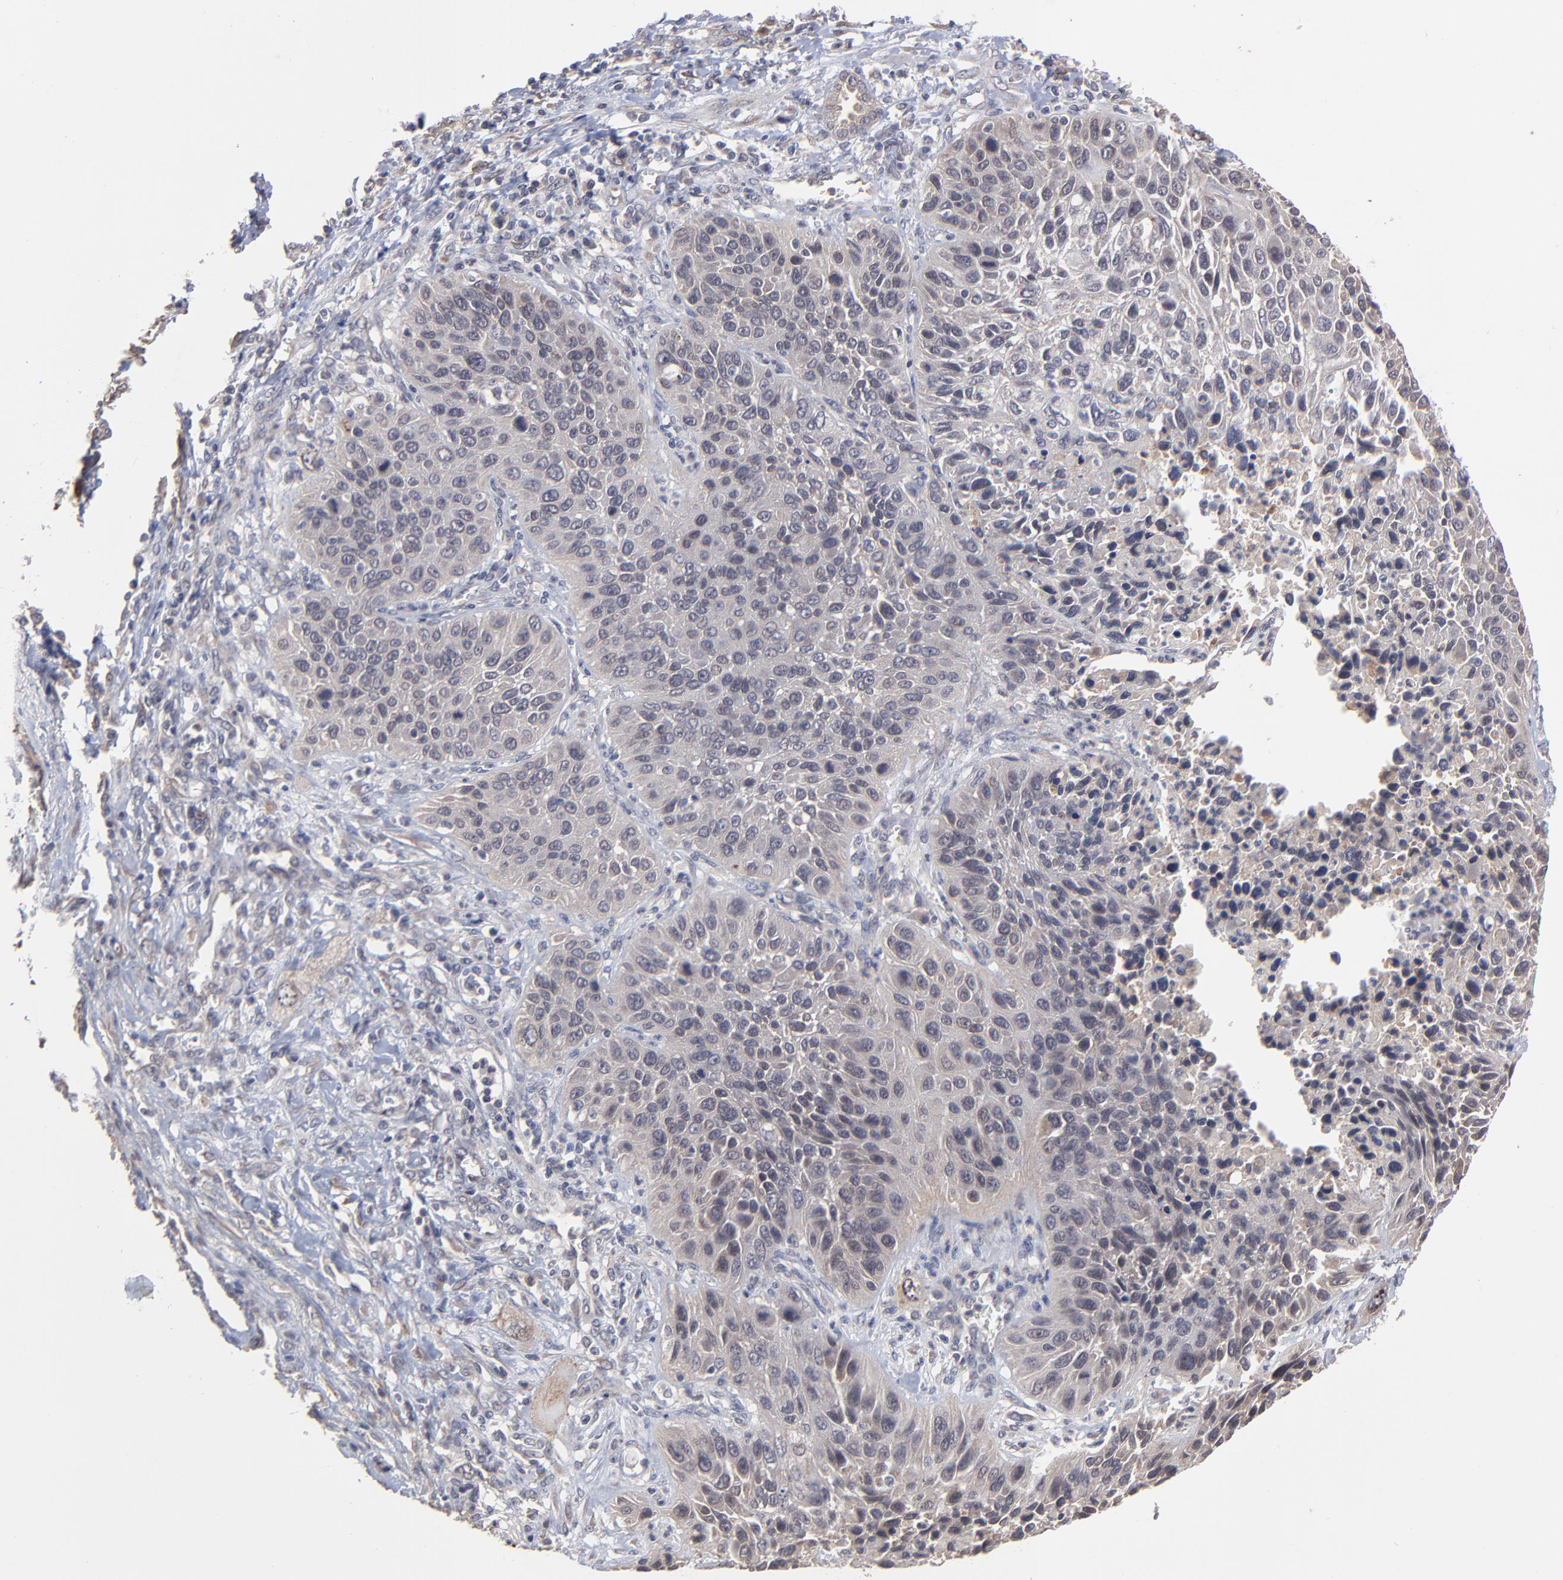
{"staining": {"intensity": "weak", "quantity": "25%-75%", "location": "cytoplasmic/membranous"}, "tissue": "lung cancer", "cell_type": "Tumor cells", "image_type": "cancer", "snomed": [{"axis": "morphology", "description": "Squamous cell carcinoma, NOS"}, {"axis": "topography", "description": "Lung"}], "caption": "Weak cytoplasmic/membranous protein staining is appreciated in approximately 25%-75% of tumor cells in squamous cell carcinoma (lung).", "gene": "ZNF780B", "patient": {"sex": "female", "age": 76}}